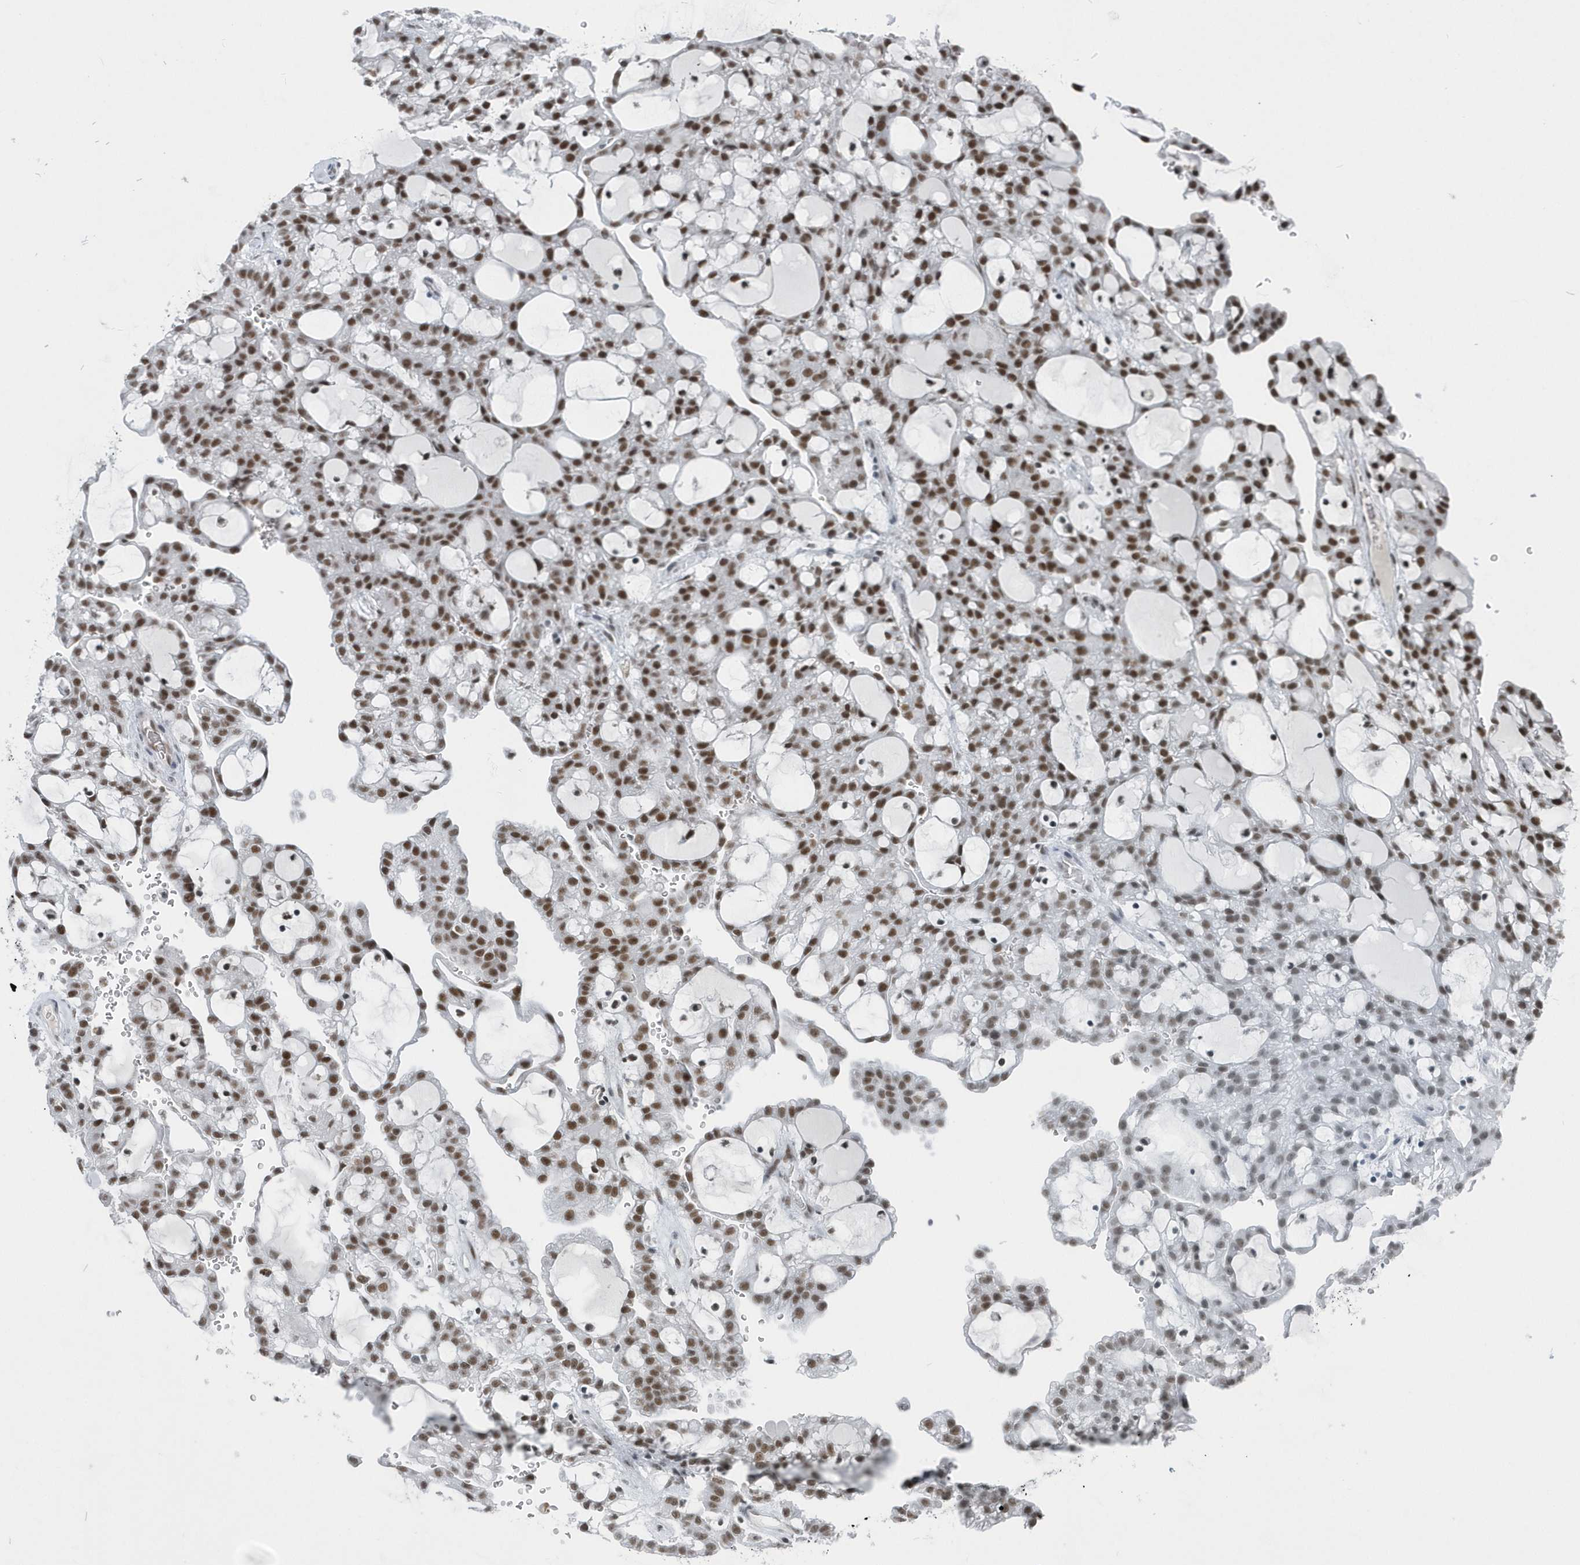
{"staining": {"intensity": "strong", "quantity": ">75%", "location": "nuclear"}, "tissue": "renal cancer", "cell_type": "Tumor cells", "image_type": "cancer", "snomed": [{"axis": "morphology", "description": "Adenocarcinoma, NOS"}, {"axis": "topography", "description": "Kidney"}], "caption": "Protein analysis of renal cancer tissue displays strong nuclear expression in approximately >75% of tumor cells. The staining was performed using DAB, with brown indicating positive protein expression. Nuclei are stained blue with hematoxylin.", "gene": "FIP1L1", "patient": {"sex": "male", "age": 63}}